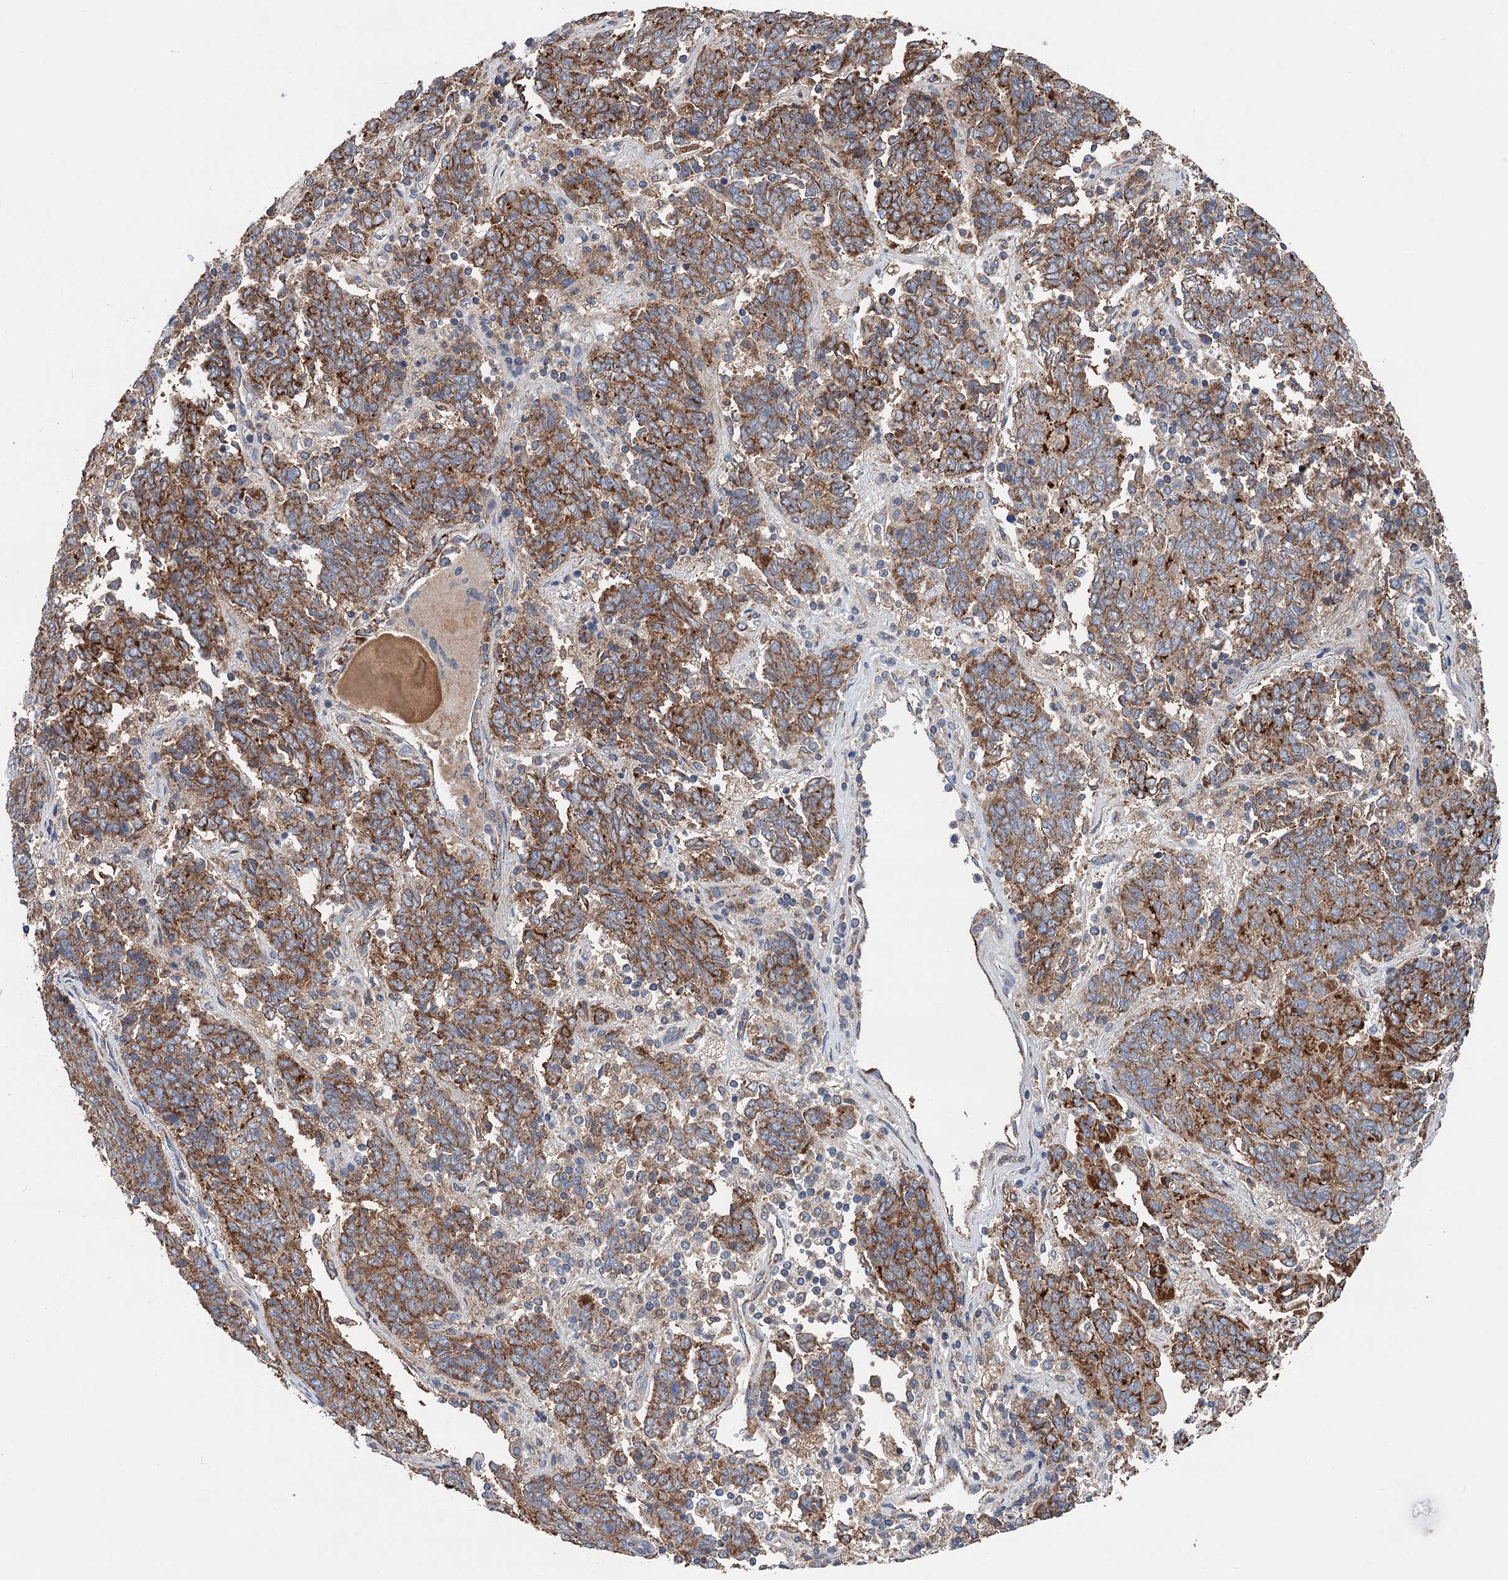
{"staining": {"intensity": "moderate", "quantity": ">75%", "location": "cytoplasmic/membranous"}, "tissue": "endometrial cancer", "cell_type": "Tumor cells", "image_type": "cancer", "snomed": [{"axis": "morphology", "description": "Adenocarcinoma, NOS"}, {"axis": "topography", "description": "Endometrium"}], "caption": "Protein staining of endometrial cancer tissue exhibits moderate cytoplasmic/membranous staining in approximately >75% of tumor cells.", "gene": "DGLUCY", "patient": {"sex": "female", "age": 80}}